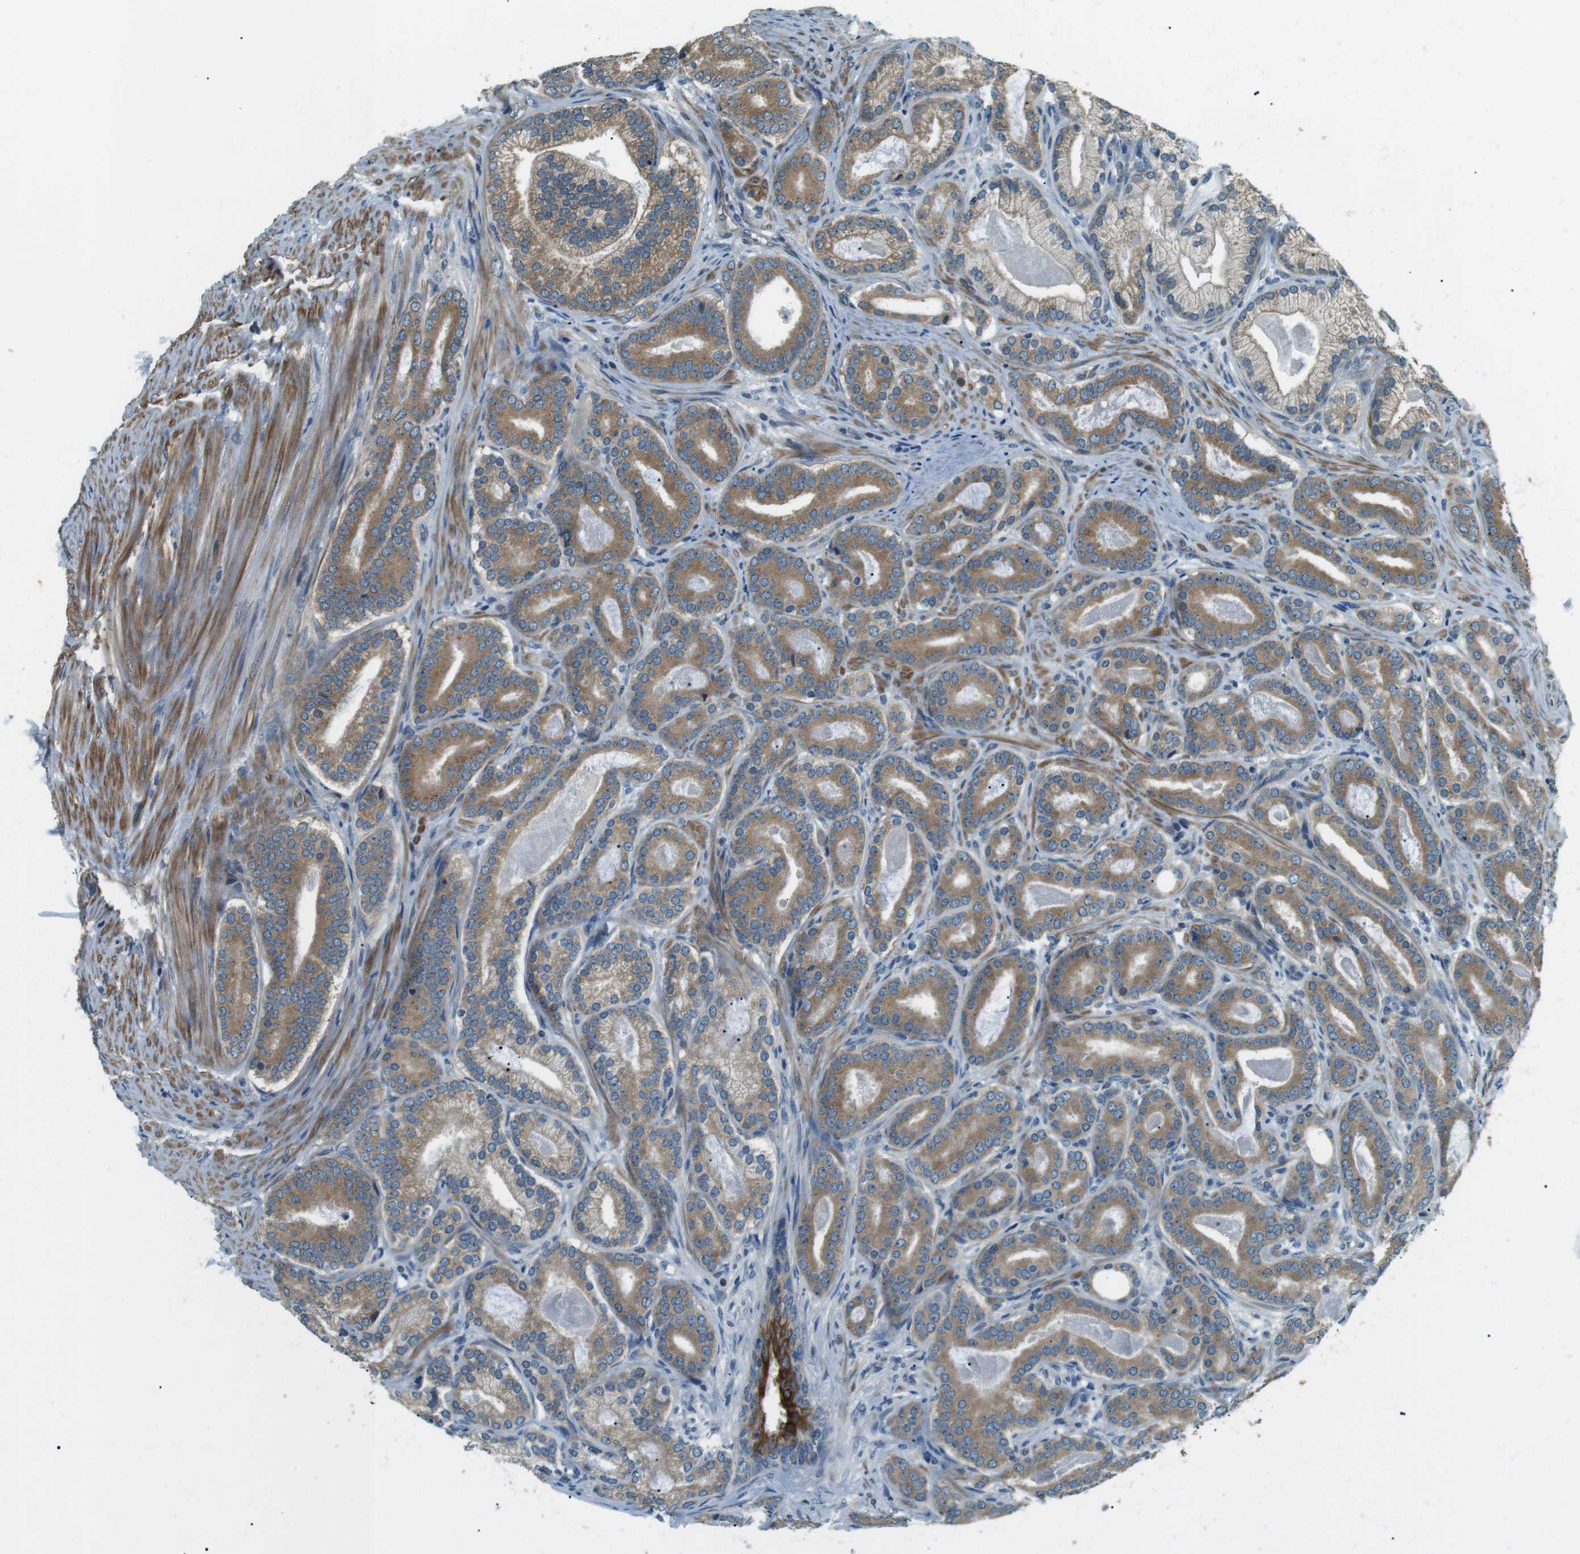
{"staining": {"intensity": "moderate", "quantity": ">75%", "location": "cytoplasmic/membranous"}, "tissue": "prostate cancer", "cell_type": "Tumor cells", "image_type": "cancer", "snomed": [{"axis": "morphology", "description": "Adenocarcinoma, High grade"}, {"axis": "topography", "description": "Prostate"}], "caption": "Adenocarcinoma (high-grade) (prostate) stained for a protein shows moderate cytoplasmic/membranous positivity in tumor cells. The protein of interest is stained brown, and the nuclei are stained in blue (DAB IHC with brightfield microscopy, high magnification).", "gene": "TMEM74", "patient": {"sex": "male", "age": 60}}